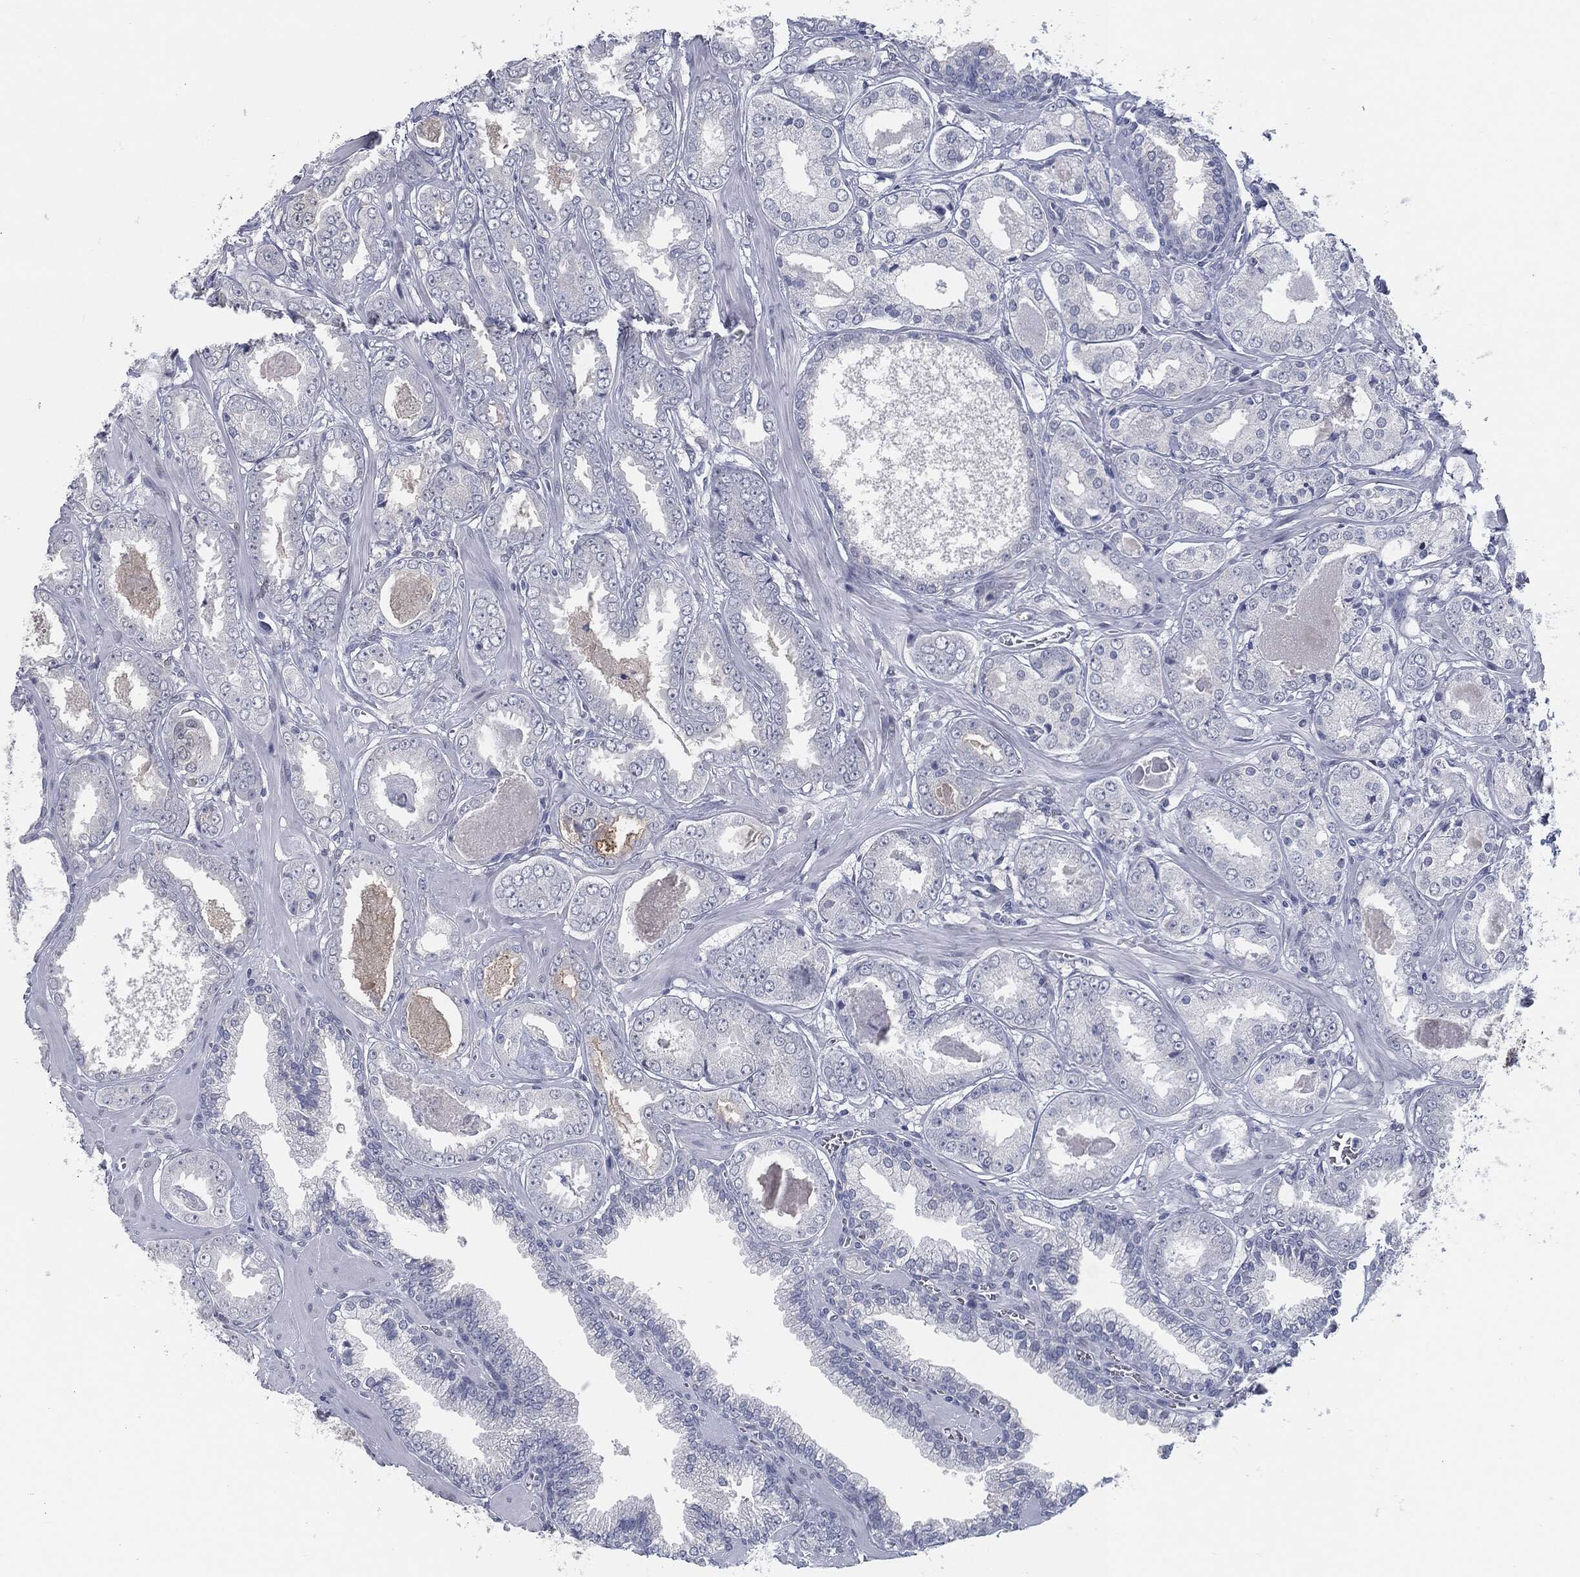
{"staining": {"intensity": "negative", "quantity": "none", "location": "none"}, "tissue": "prostate cancer", "cell_type": "Tumor cells", "image_type": "cancer", "snomed": [{"axis": "morphology", "description": "Adenocarcinoma, NOS"}, {"axis": "topography", "description": "Prostate"}], "caption": "Human adenocarcinoma (prostate) stained for a protein using IHC exhibits no expression in tumor cells.", "gene": "PROM1", "patient": {"sex": "male", "age": 56}}